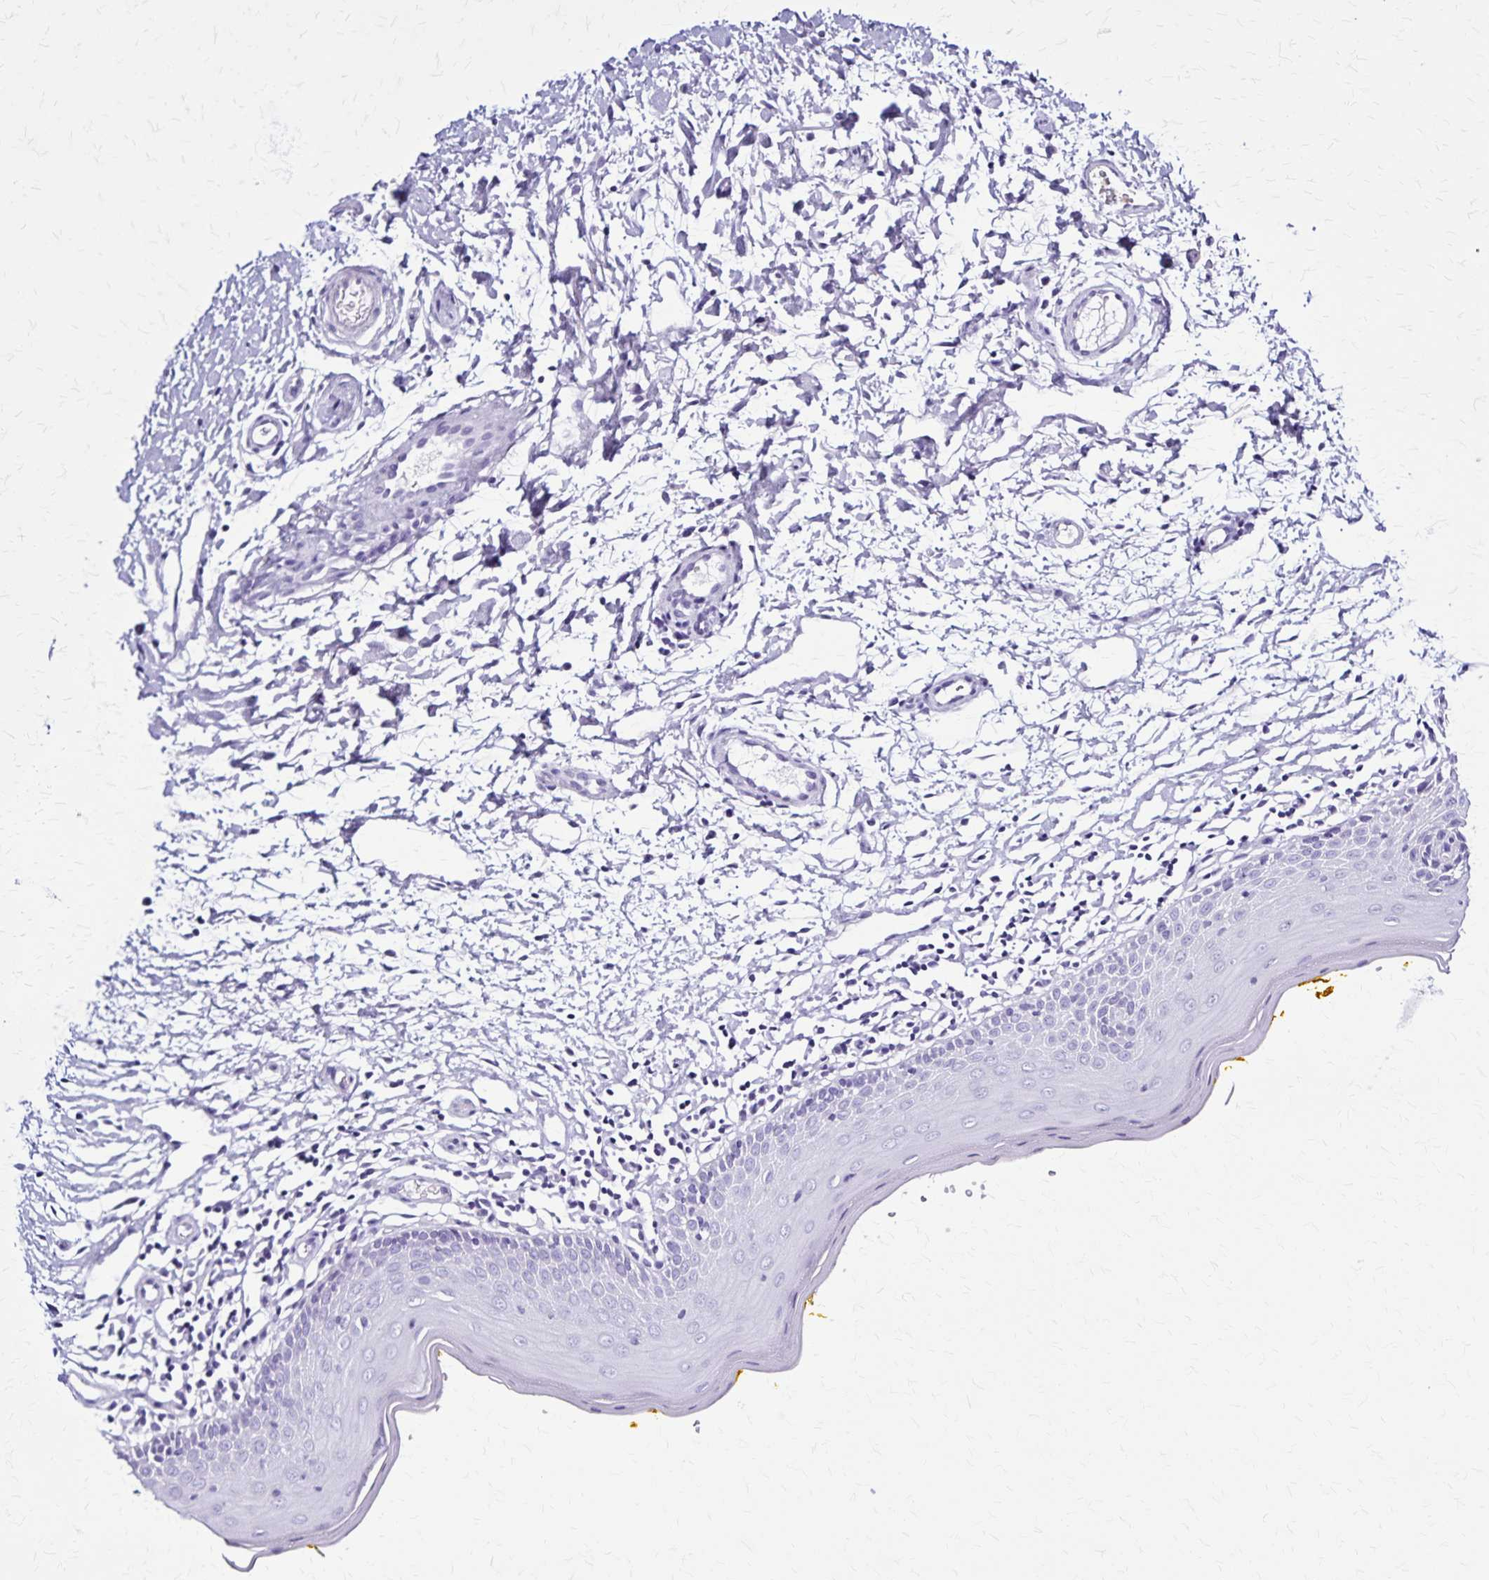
{"staining": {"intensity": "negative", "quantity": "none", "location": "none"}, "tissue": "oral mucosa", "cell_type": "Squamous epithelial cells", "image_type": "normal", "snomed": [{"axis": "morphology", "description": "Normal tissue, NOS"}, {"axis": "topography", "description": "Oral tissue"}, {"axis": "topography", "description": "Tounge, NOS"}], "caption": "Immunohistochemistry (IHC) micrograph of benign oral mucosa: oral mucosa stained with DAB exhibits no significant protein staining in squamous epithelial cells.", "gene": "PLXNA4", "patient": {"sex": "female", "age": 58}}